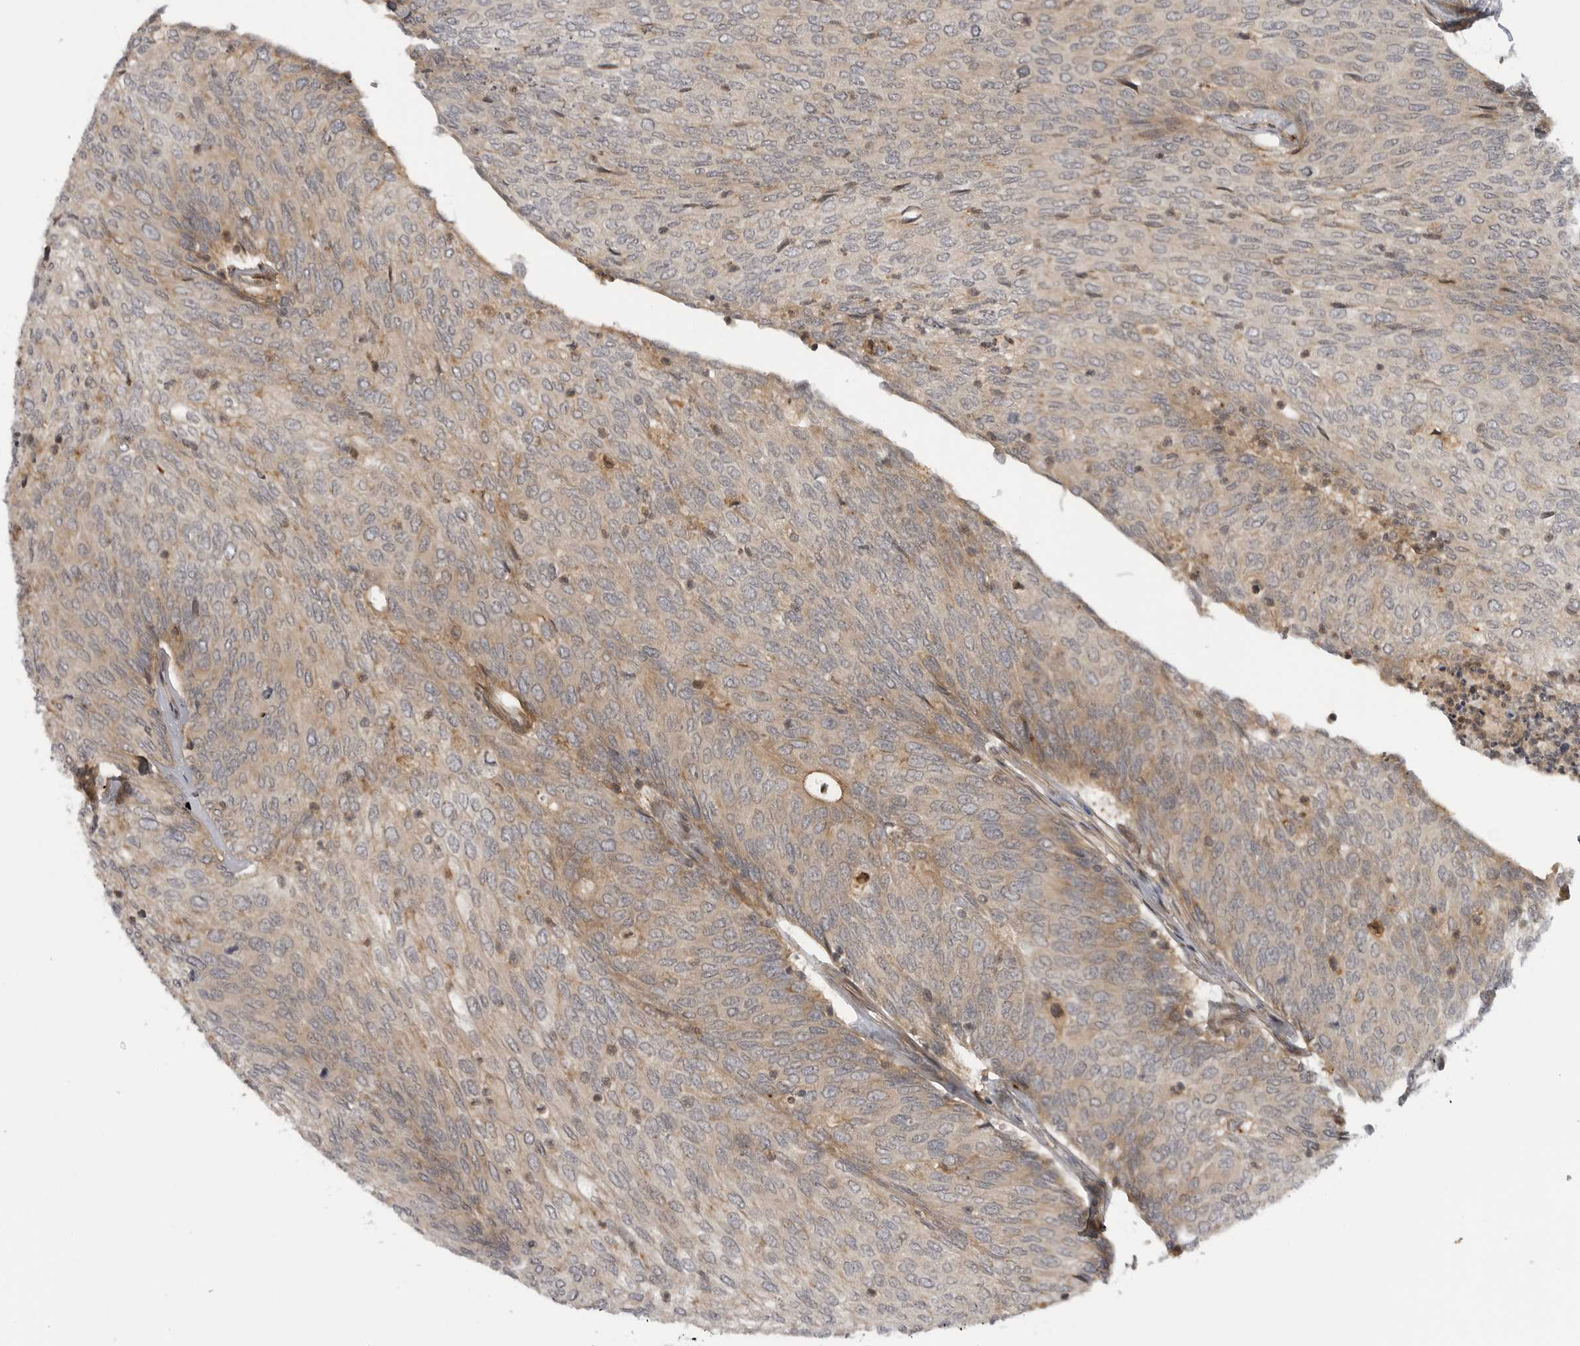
{"staining": {"intensity": "moderate", "quantity": "<25%", "location": "cytoplasmic/membranous"}, "tissue": "urothelial cancer", "cell_type": "Tumor cells", "image_type": "cancer", "snomed": [{"axis": "morphology", "description": "Urothelial carcinoma, Low grade"}, {"axis": "topography", "description": "Urinary bladder"}], "caption": "Immunohistochemical staining of urothelial cancer shows moderate cytoplasmic/membranous protein positivity in about <25% of tumor cells.", "gene": "LRRC45", "patient": {"sex": "female", "age": 79}}